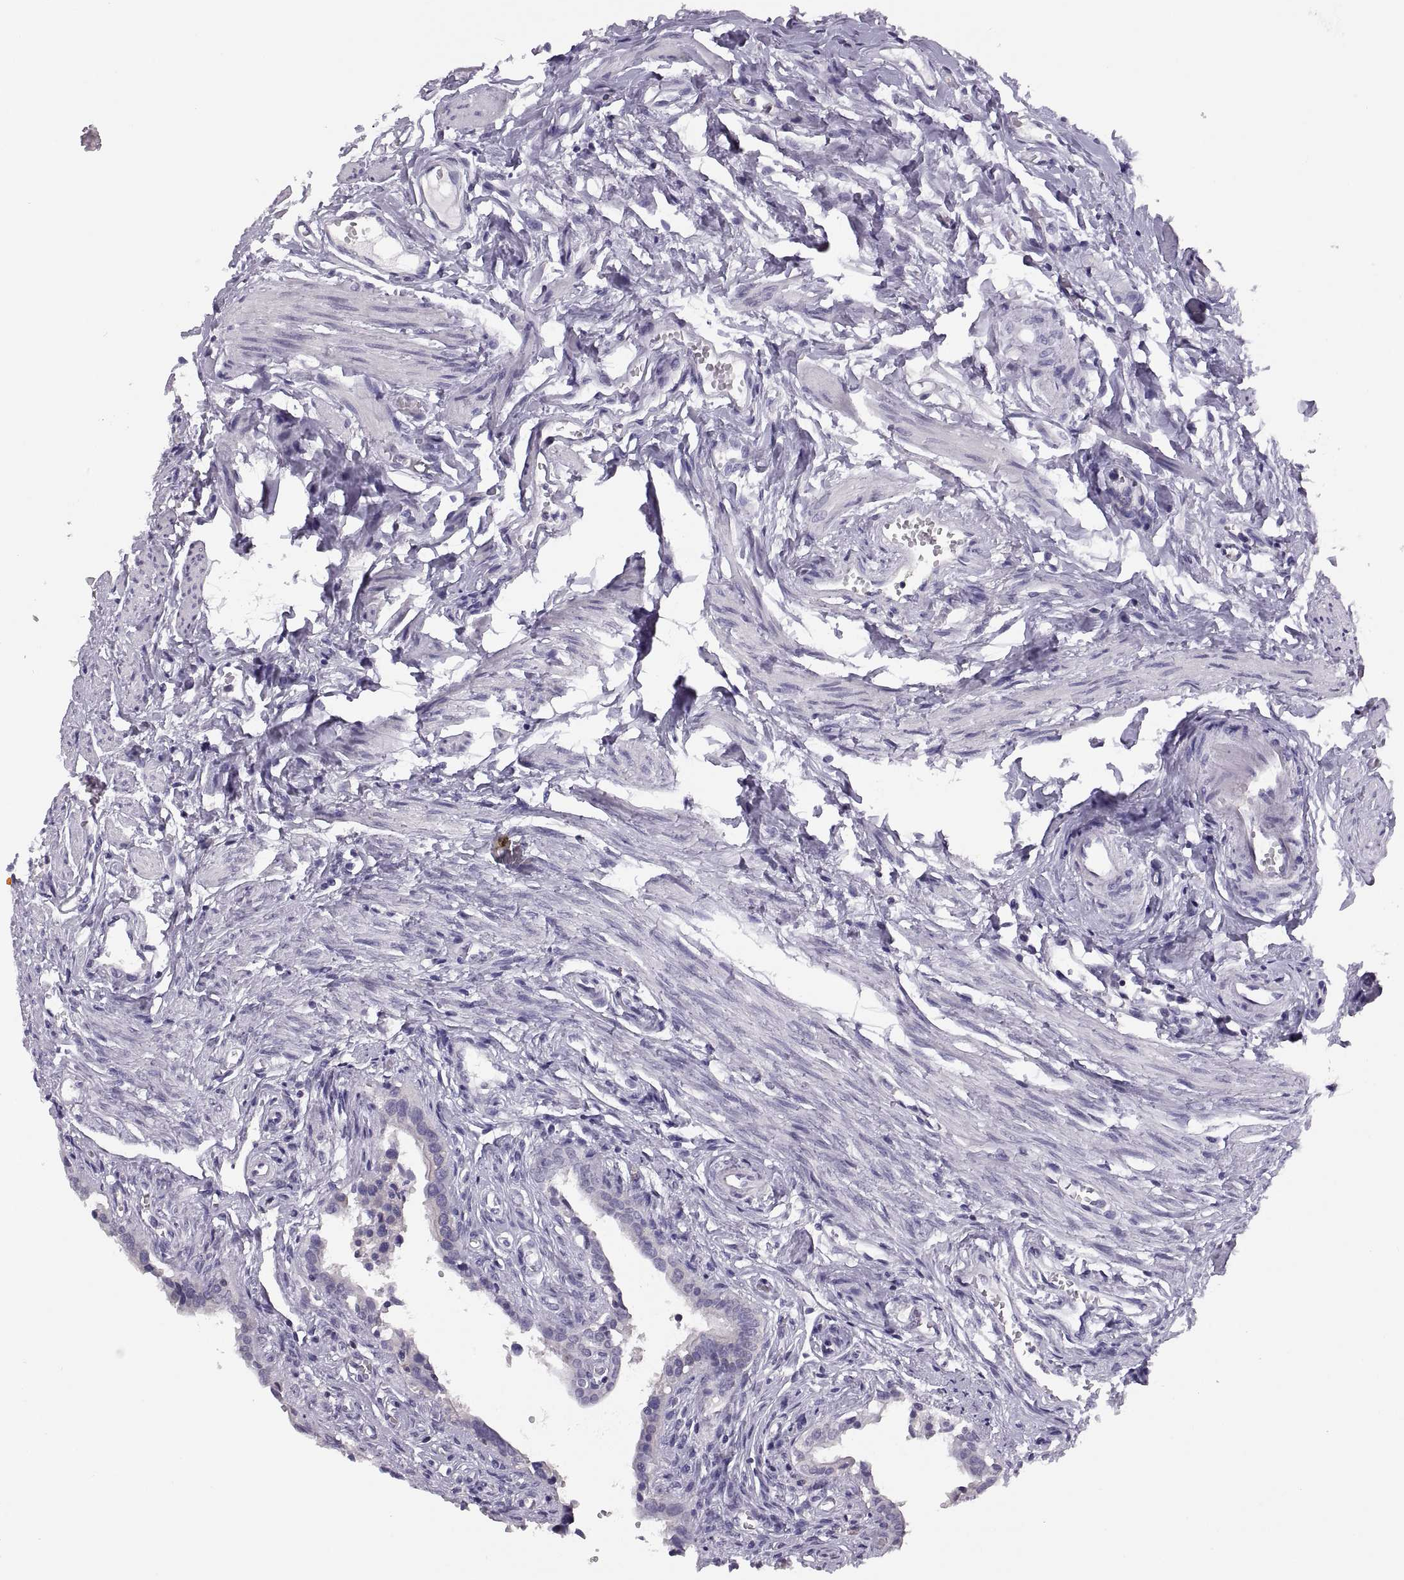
{"staining": {"intensity": "negative", "quantity": "none", "location": "none"}, "tissue": "fallopian tube", "cell_type": "Glandular cells", "image_type": "normal", "snomed": [{"axis": "morphology", "description": "Normal tissue, NOS"}, {"axis": "morphology", "description": "Carcinoma, endometroid"}, {"axis": "topography", "description": "Fallopian tube"}, {"axis": "topography", "description": "Ovary"}], "caption": "Glandular cells show no significant protein expression in normal fallopian tube. (DAB (3,3'-diaminobenzidine) immunohistochemistry (IHC) visualized using brightfield microscopy, high magnification).", "gene": "TTC21A", "patient": {"sex": "female", "age": 42}}